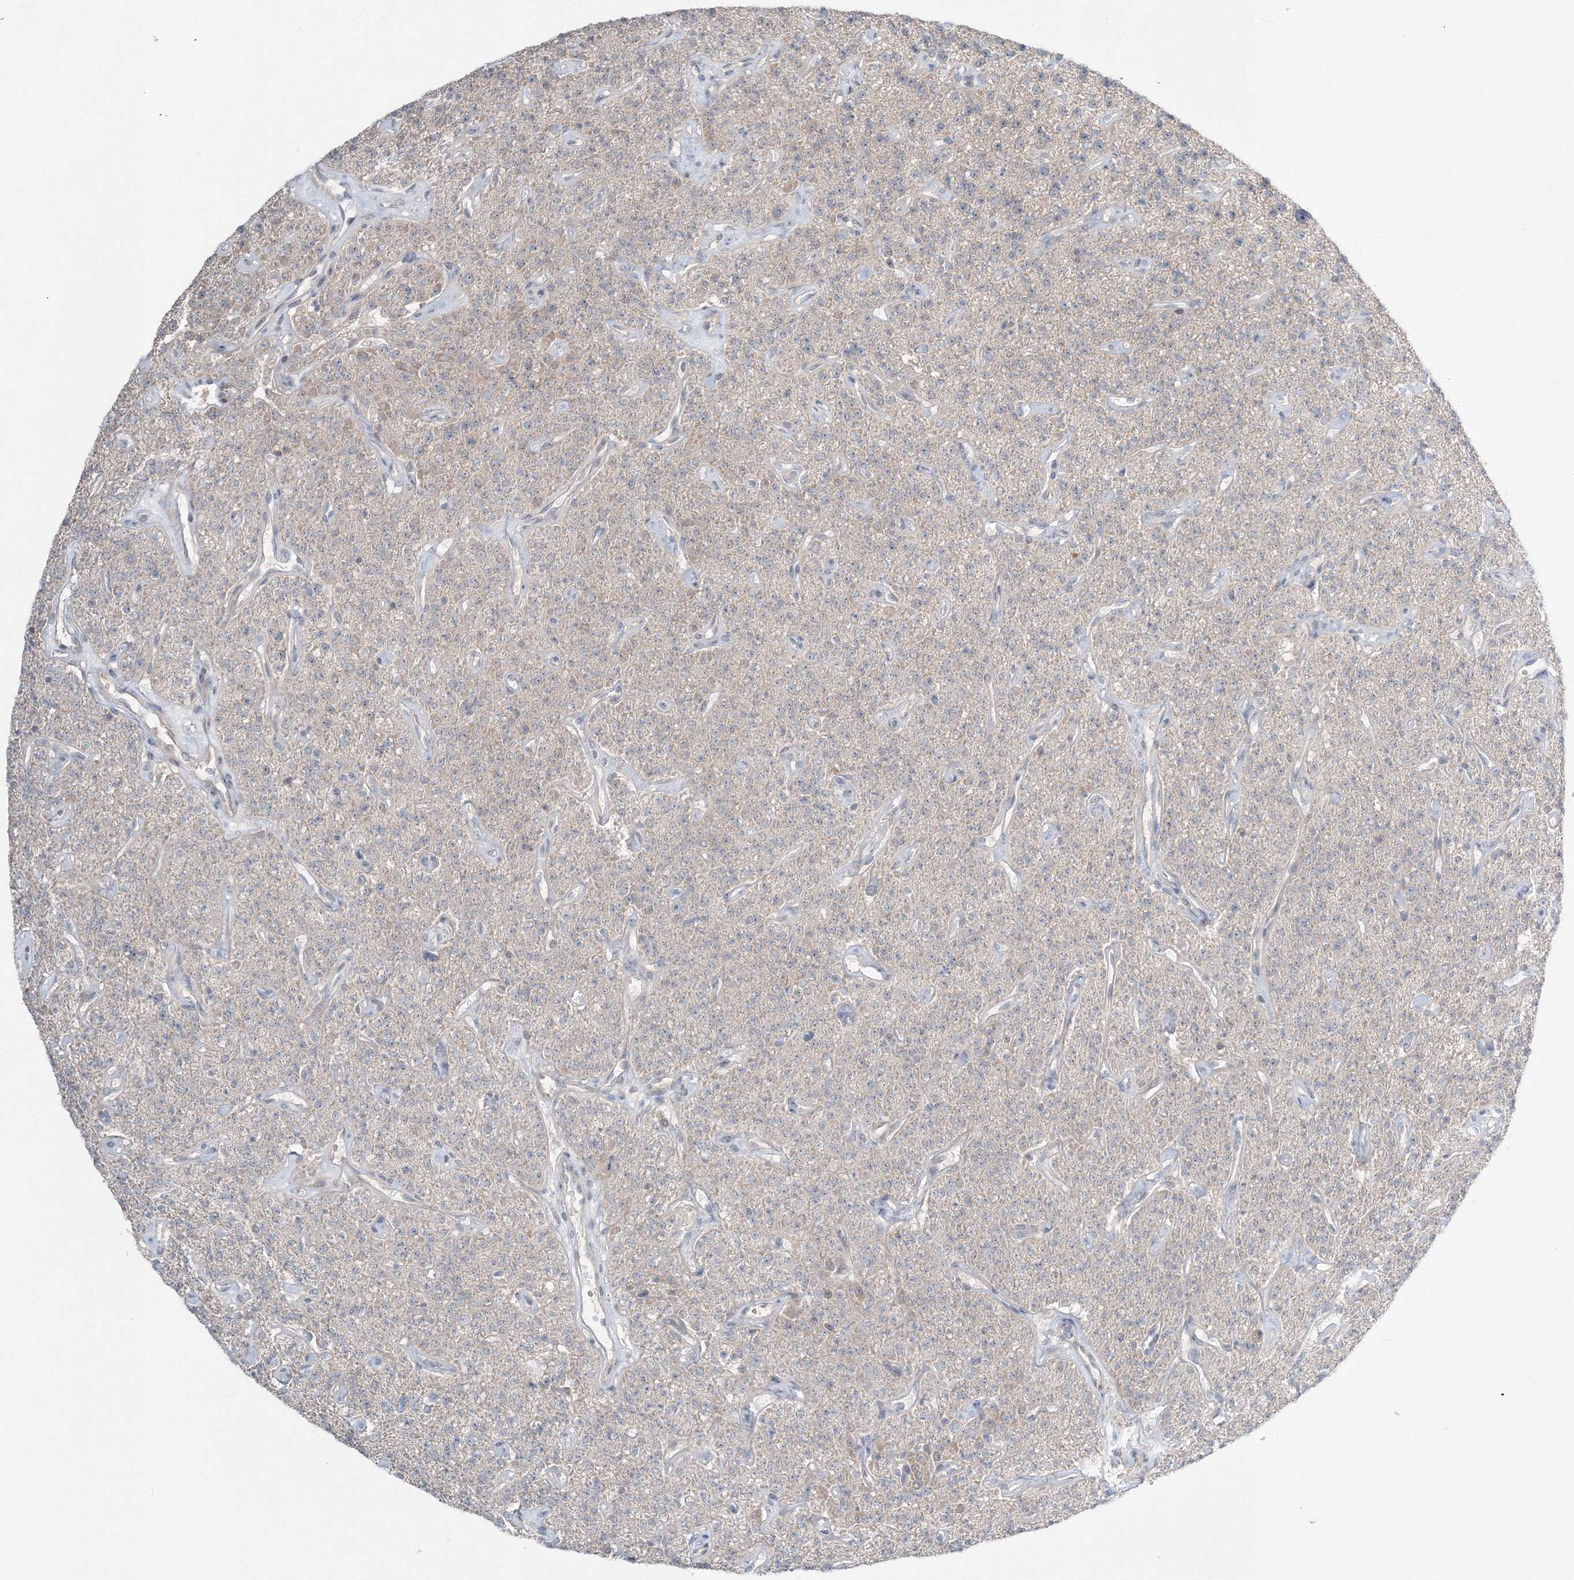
{"staining": {"intensity": "moderate", "quantity": "25%-75%", "location": "cytoplasmic/membranous"}, "tissue": "parathyroid gland", "cell_type": "Glandular cells", "image_type": "normal", "snomed": [{"axis": "morphology", "description": "Normal tissue, NOS"}, {"axis": "topography", "description": "Parathyroid gland"}], "caption": "Benign parathyroid gland was stained to show a protein in brown. There is medium levels of moderate cytoplasmic/membranous staining in approximately 25%-75% of glandular cells.", "gene": "MKRN2", "patient": {"sex": "male", "age": 46}}